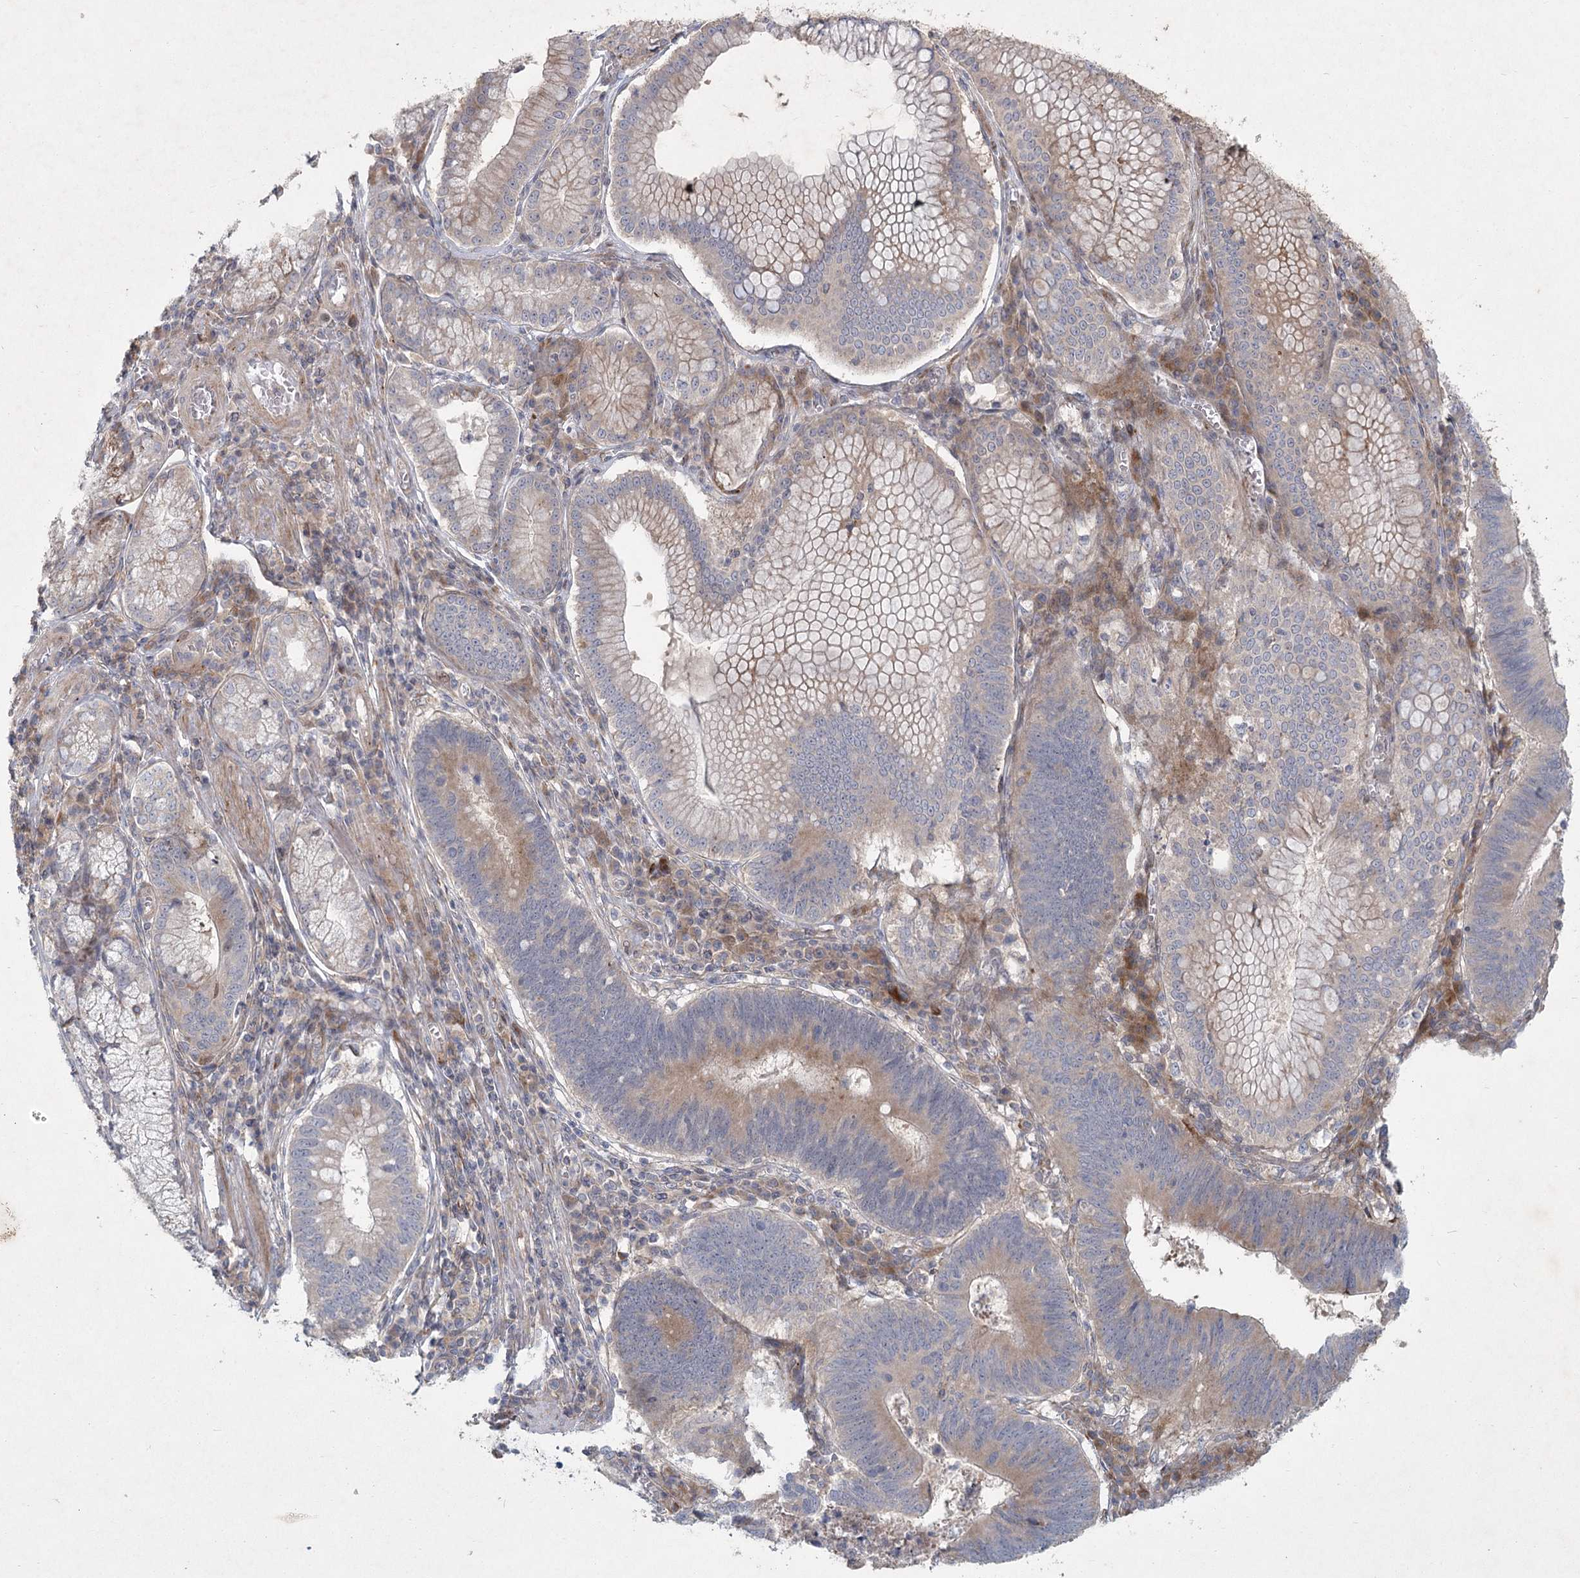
{"staining": {"intensity": "moderate", "quantity": "25%-75%", "location": "cytoplasmic/membranous"}, "tissue": "stomach cancer", "cell_type": "Tumor cells", "image_type": "cancer", "snomed": [{"axis": "morphology", "description": "Adenocarcinoma, NOS"}, {"axis": "topography", "description": "Stomach"}], "caption": "A photomicrograph of human stomach cancer stained for a protein demonstrates moderate cytoplasmic/membranous brown staining in tumor cells.", "gene": "FAM110C", "patient": {"sex": "male", "age": 59}}